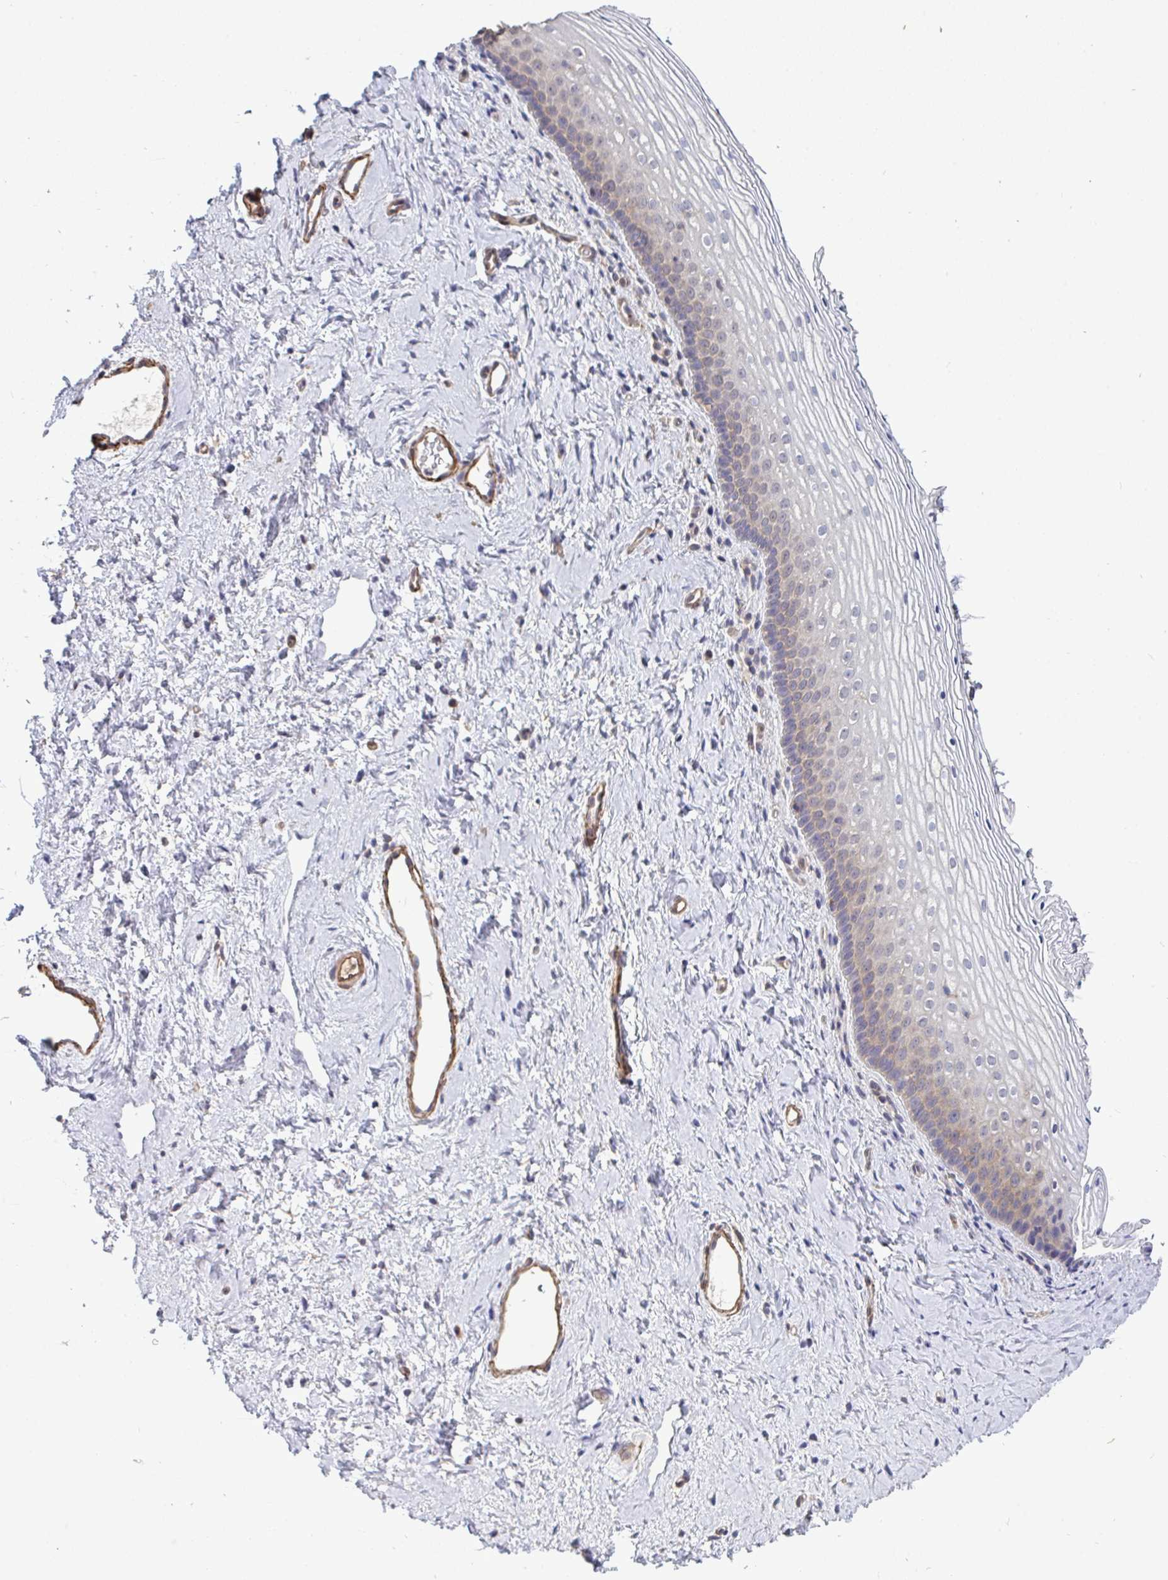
{"staining": {"intensity": "negative", "quantity": "none", "location": "none"}, "tissue": "vagina", "cell_type": "Squamous epithelial cells", "image_type": "normal", "snomed": [{"axis": "morphology", "description": "Normal tissue, NOS"}, {"axis": "morphology", "description": "Squamous cell carcinoma, NOS"}, {"axis": "topography", "description": "Vagina"}, {"axis": "topography", "description": "Cervix"}], "caption": "Vagina was stained to show a protein in brown. There is no significant positivity in squamous epithelial cells. (Brightfield microscopy of DAB (3,3'-diaminobenzidine) immunohistochemistry at high magnification).", "gene": "ISCU", "patient": {"sex": "female", "age": 45}}